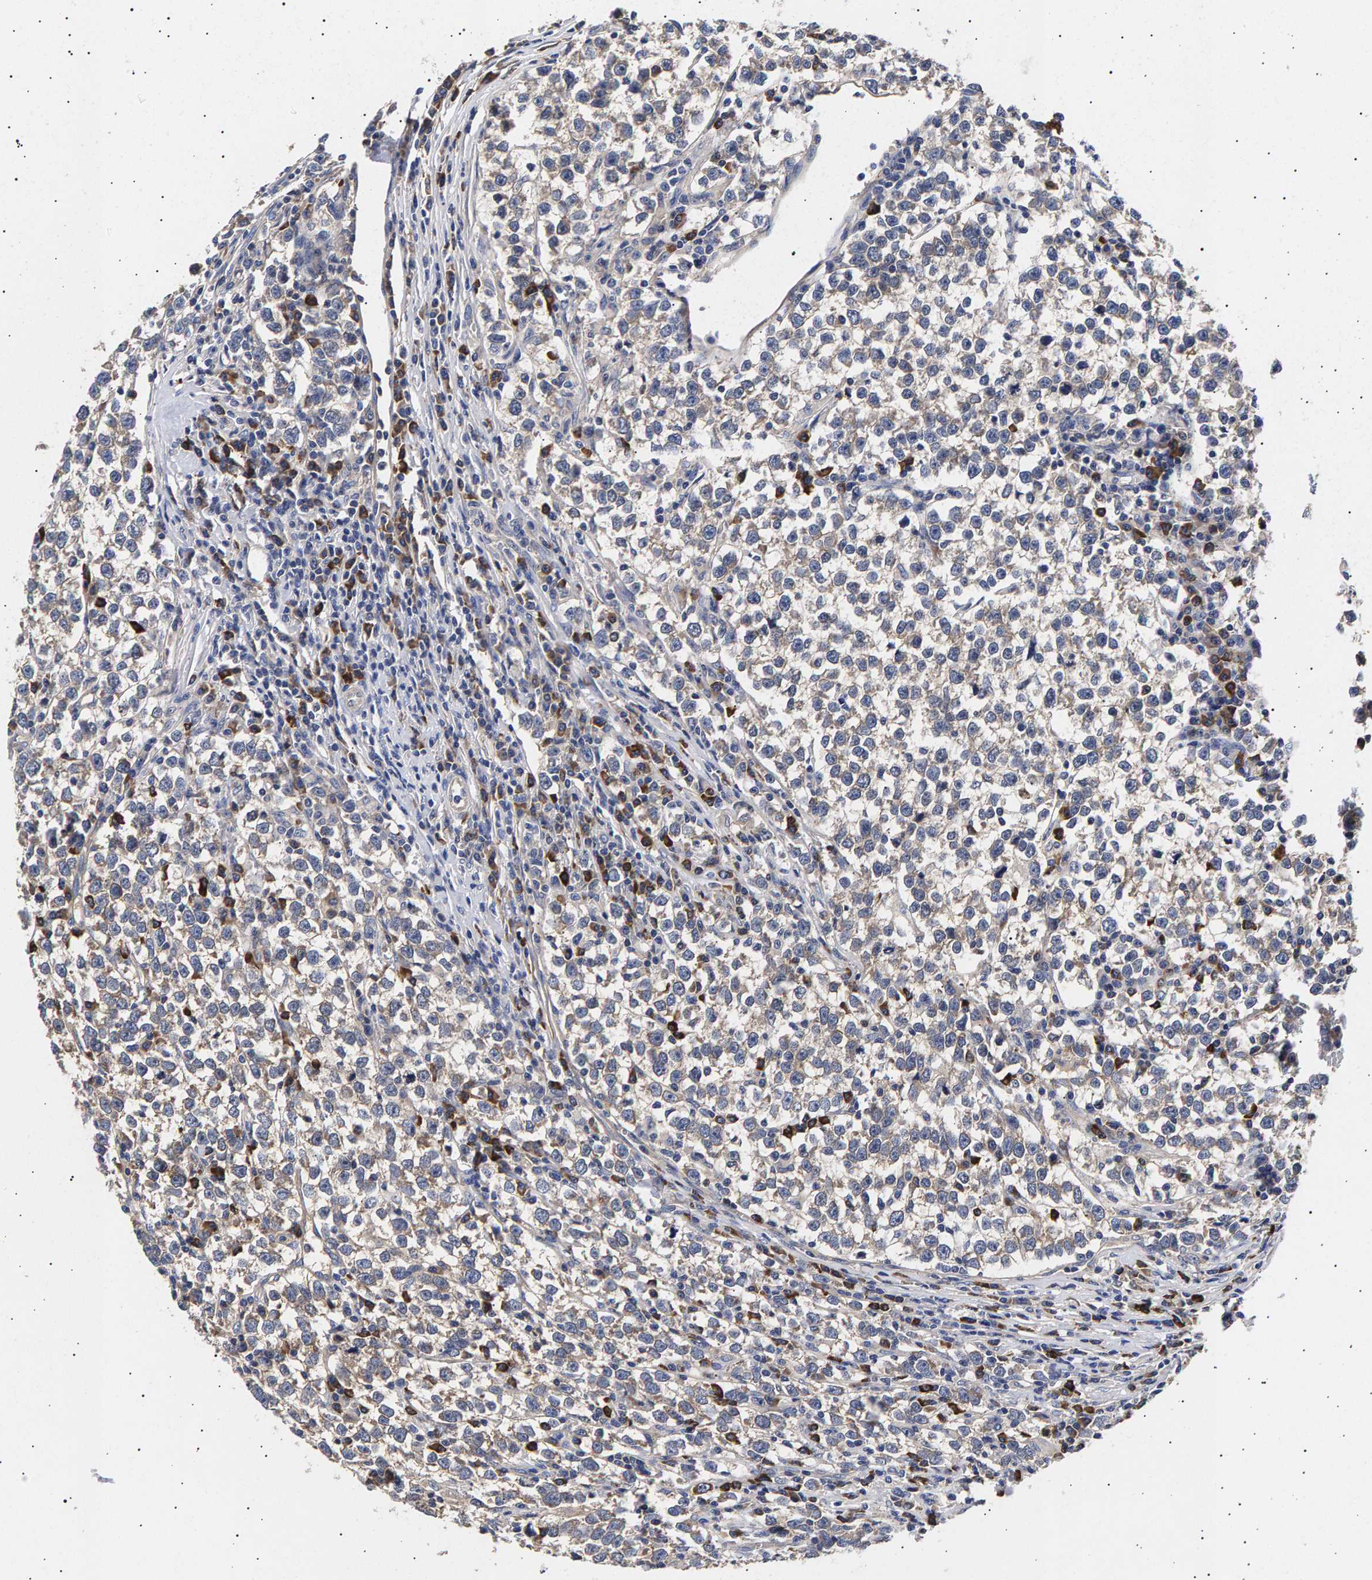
{"staining": {"intensity": "negative", "quantity": "none", "location": "none"}, "tissue": "testis cancer", "cell_type": "Tumor cells", "image_type": "cancer", "snomed": [{"axis": "morphology", "description": "Normal tissue, NOS"}, {"axis": "morphology", "description": "Seminoma, NOS"}, {"axis": "topography", "description": "Testis"}], "caption": "The histopathology image exhibits no significant staining in tumor cells of seminoma (testis). (Brightfield microscopy of DAB (3,3'-diaminobenzidine) immunohistochemistry (IHC) at high magnification).", "gene": "ANKRD40", "patient": {"sex": "male", "age": 43}}